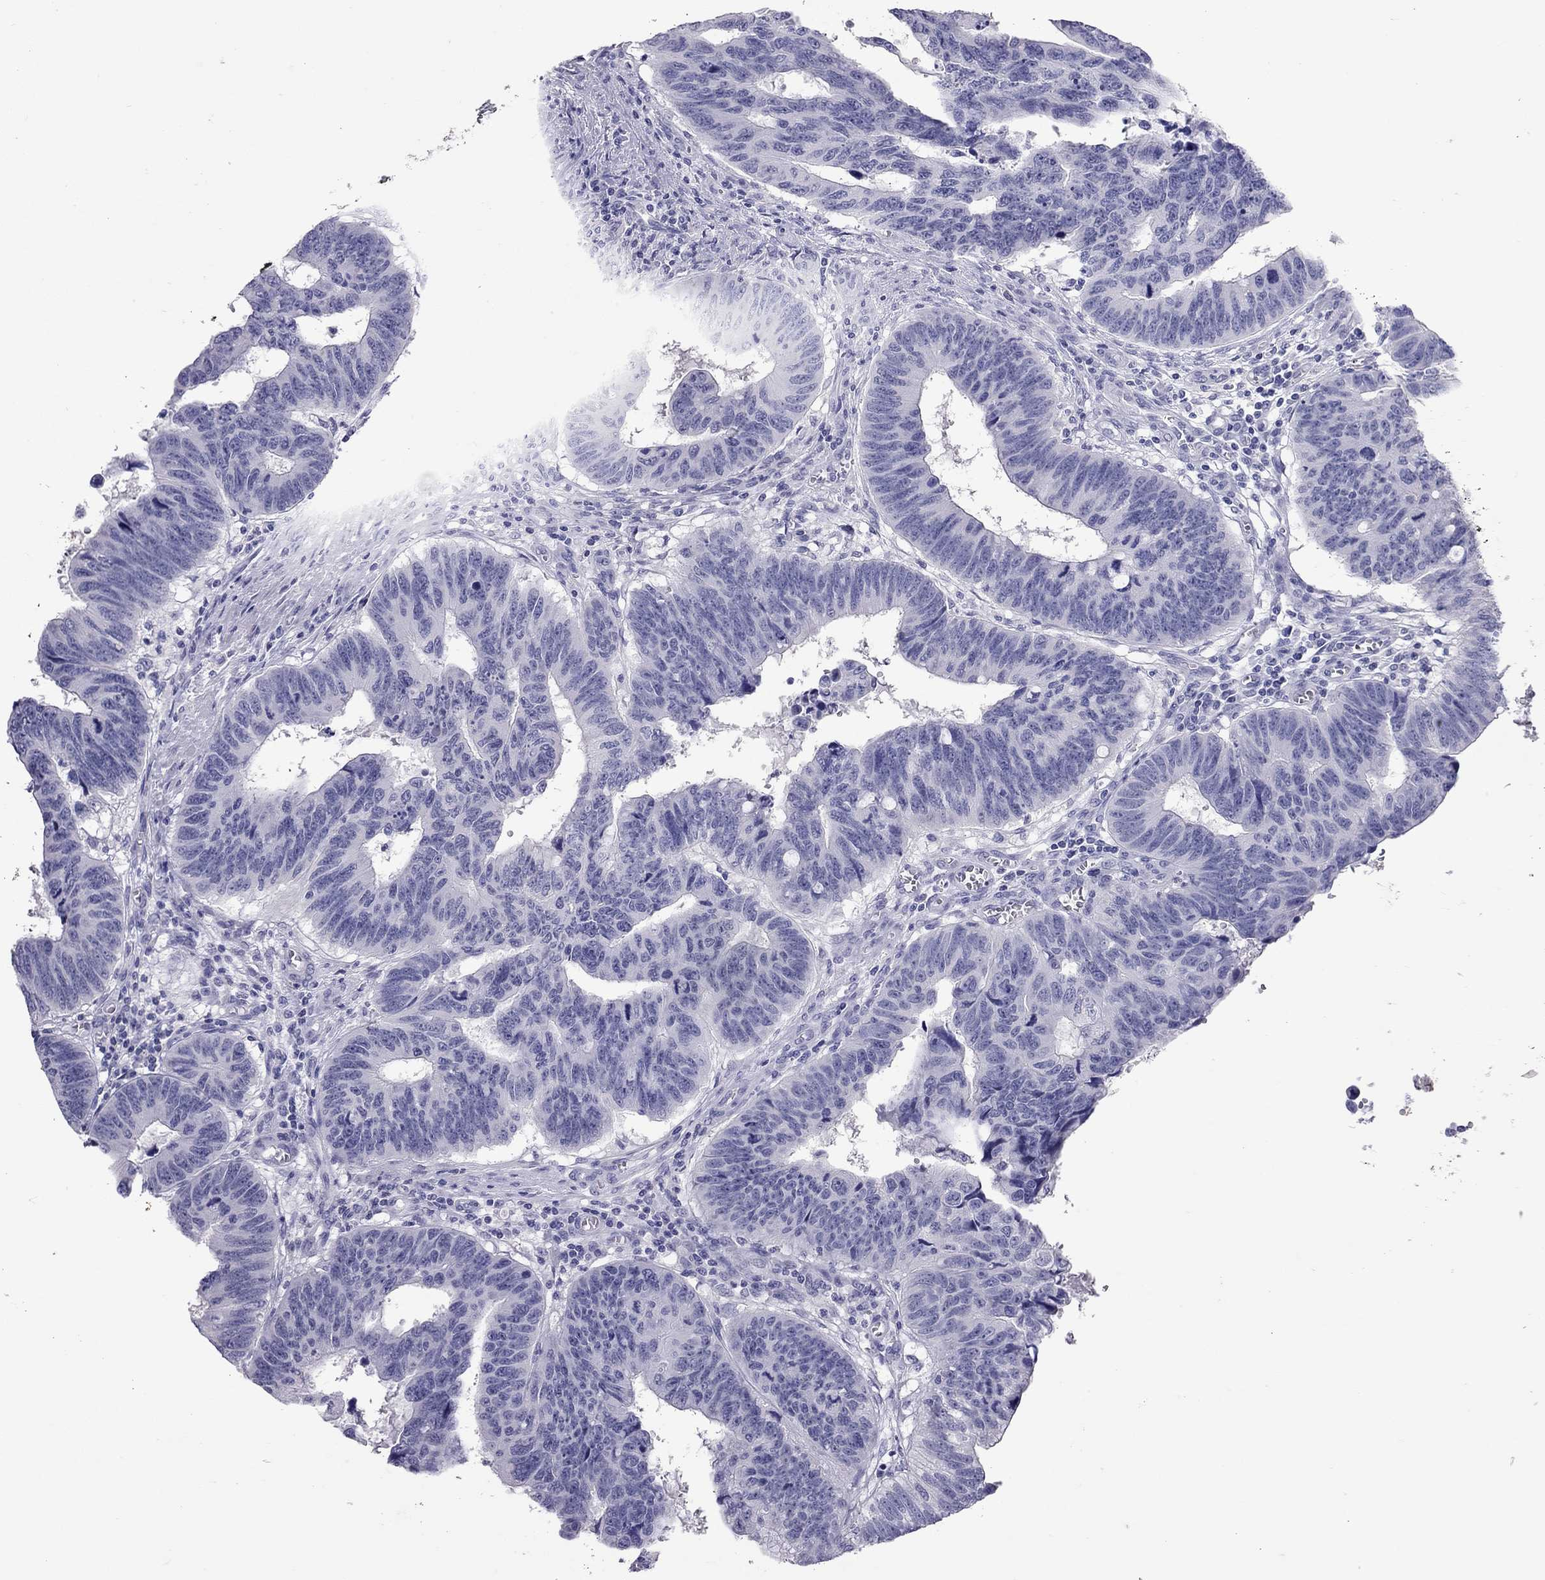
{"staining": {"intensity": "negative", "quantity": "none", "location": "none"}, "tissue": "colorectal cancer", "cell_type": "Tumor cells", "image_type": "cancer", "snomed": [{"axis": "morphology", "description": "Adenocarcinoma, NOS"}, {"axis": "topography", "description": "Appendix"}, {"axis": "topography", "description": "Colon"}, {"axis": "topography", "description": "Cecum"}, {"axis": "topography", "description": "Colon asc"}], "caption": "IHC photomicrograph of colorectal cancer stained for a protein (brown), which reveals no expression in tumor cells.", "gene": "MUC16", "patient": {"sex": "female", "age": 85}}